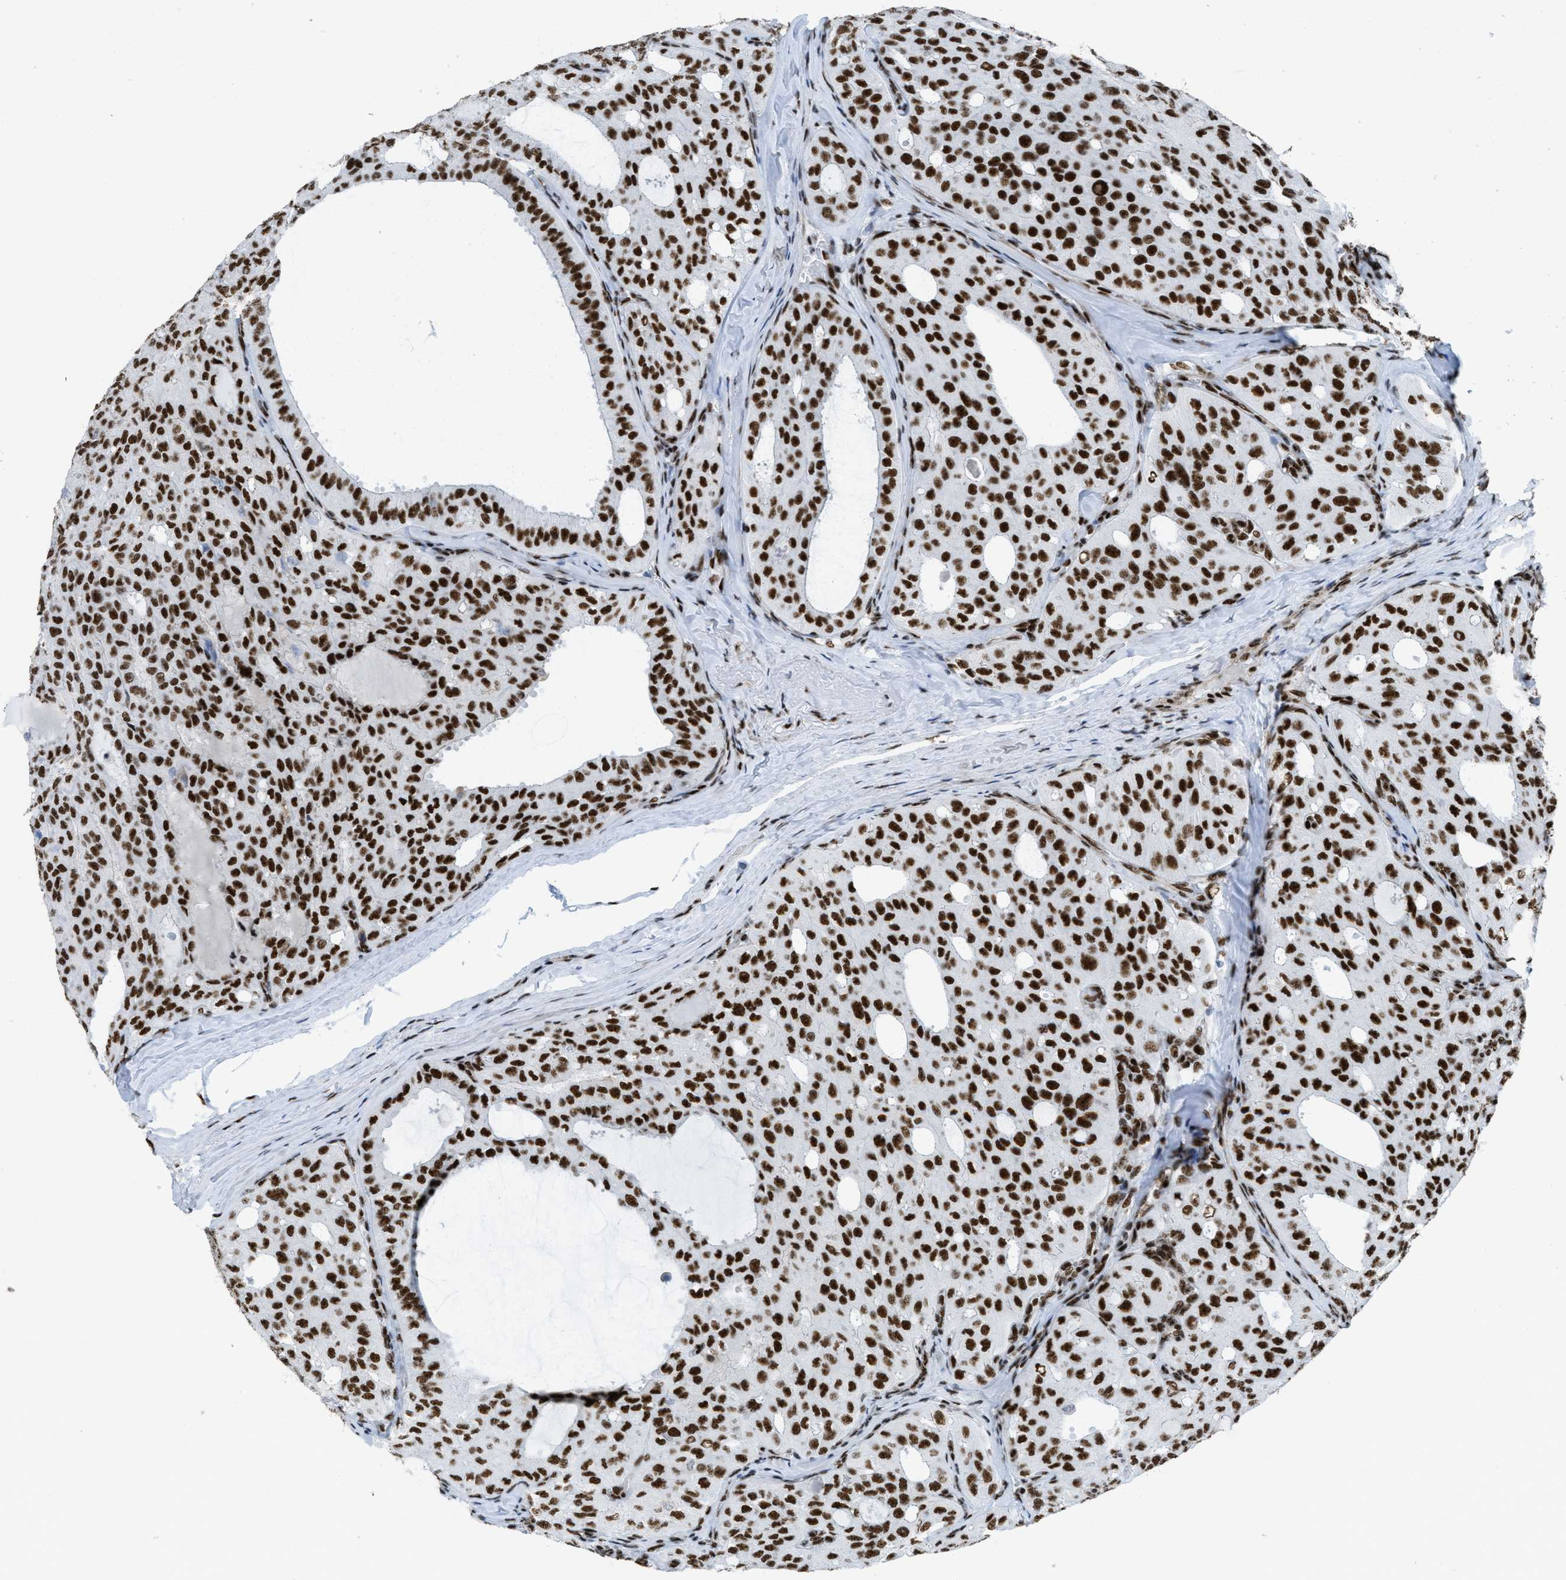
{"staining": {"intensity": "strong", "quantity": ">75%", "location": "nuclear"}, "tissue": "thyroid cancer", "cell_type": "Tumor cells", "image_type": "cancer", "snomed": [{"axis": "morphology", "description": "Follicular adenoma carcinoma, NOS"}, {"axis": "topography", "description": "Thyroid gland"}], "caption": "Strong nuclear staining for a protein is appreciated in approximately >75% of tumor cells of thyroid cancer (follicular adenoma carcinoma) using immunohistochemistry.", "gene": "ZNF207", "patient": {"sex": "male", "age": 75}}